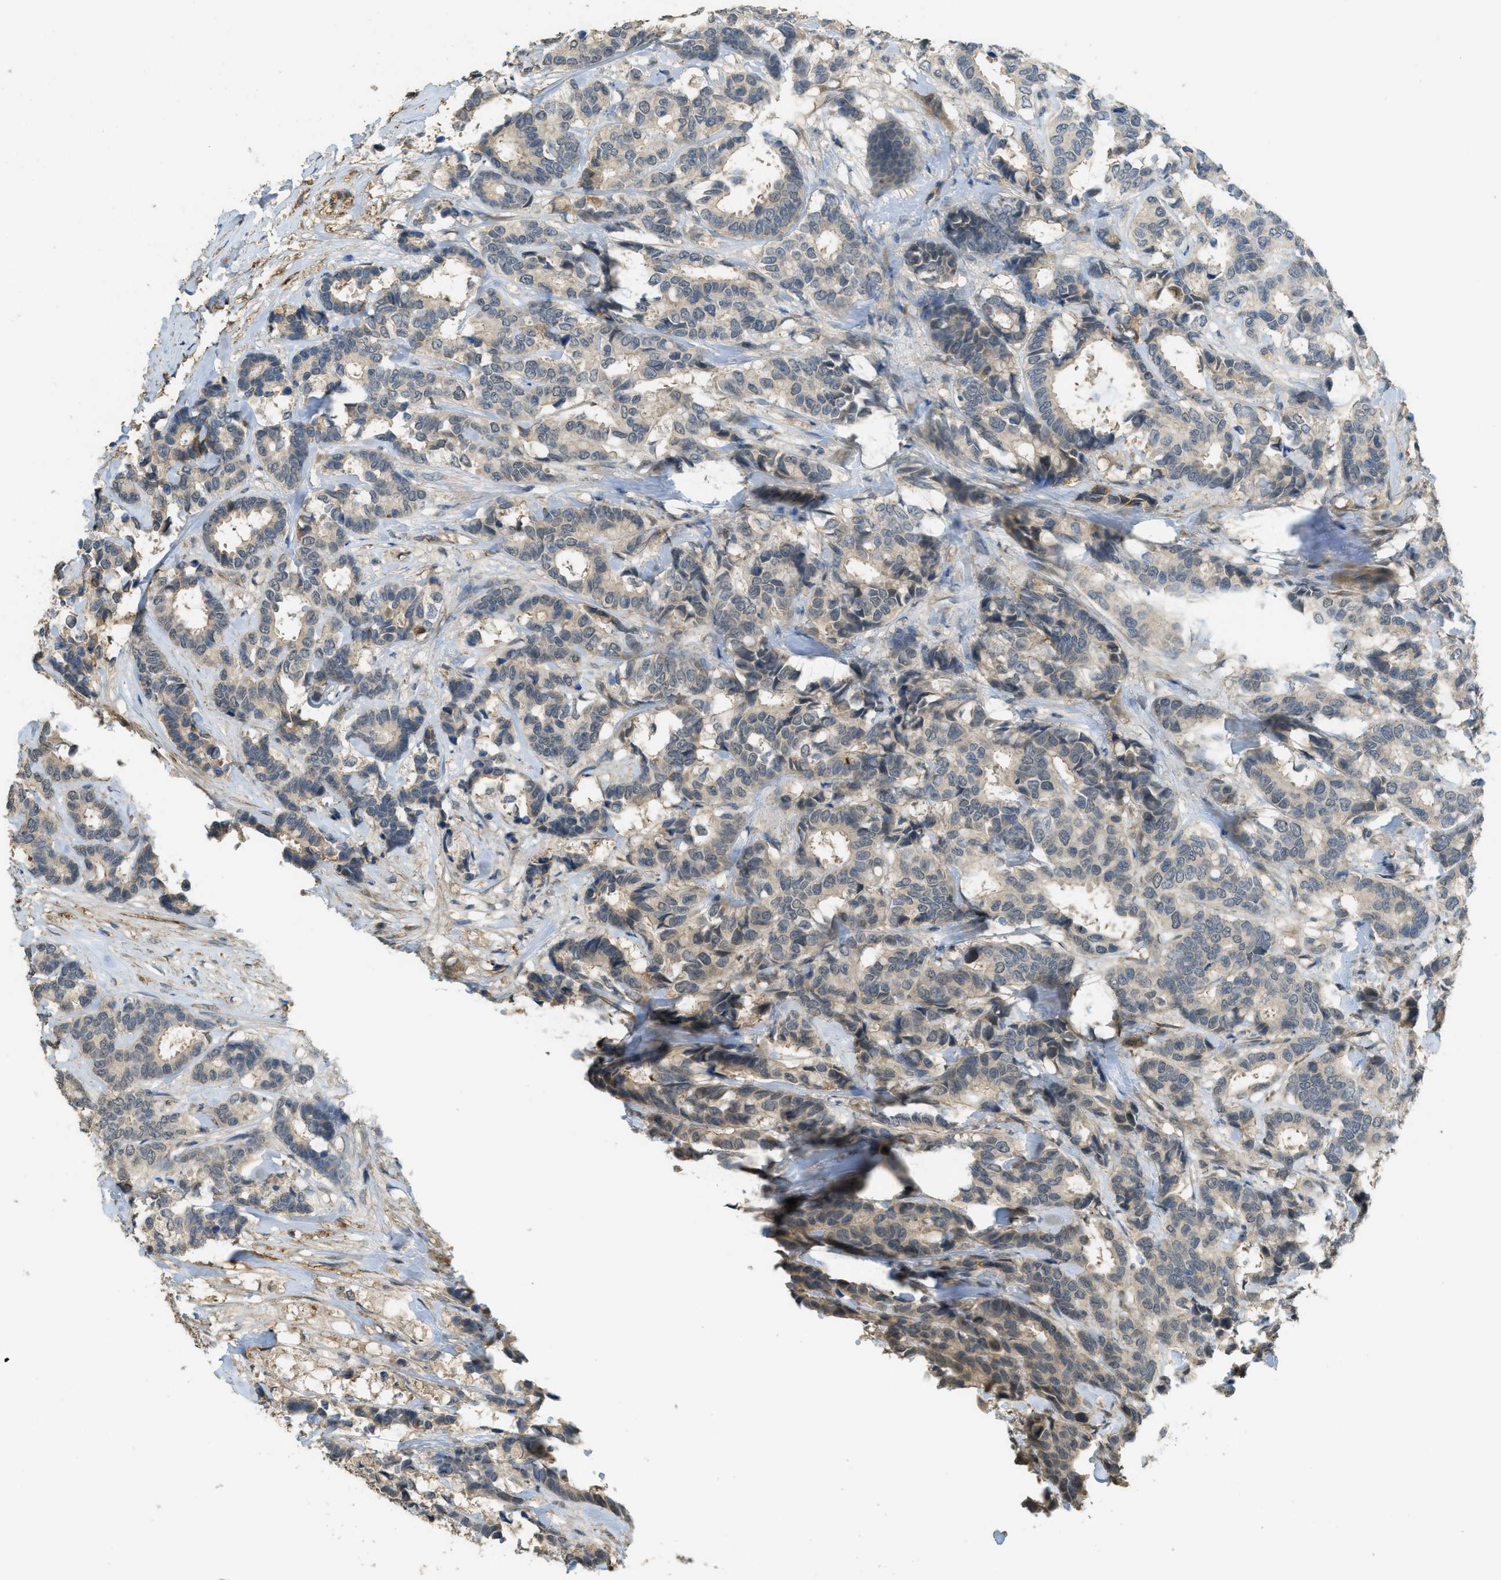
{"staining": {"intensity": "weak", "quantity": "25%-75%", "location": "cytoplasmic/membranous"}, "tissue": "breast cancer", "cell_type": "Tumor cells", "image_type": "cancer", "snomed": [{"axis": "morphology", "description": "Duct carcinoma"}, {"axis": "topography", "description": "Breast"}], "caption": "About 25%-75% of tumor cells in breast cancer (invasive ductal carcinoma) display weak cytoplasmic/membranous protein staining as visualized by brown immunohistochemical staining.", "gene": "IGF2BP2", "patient": {"sex": "female", "age": 87}}